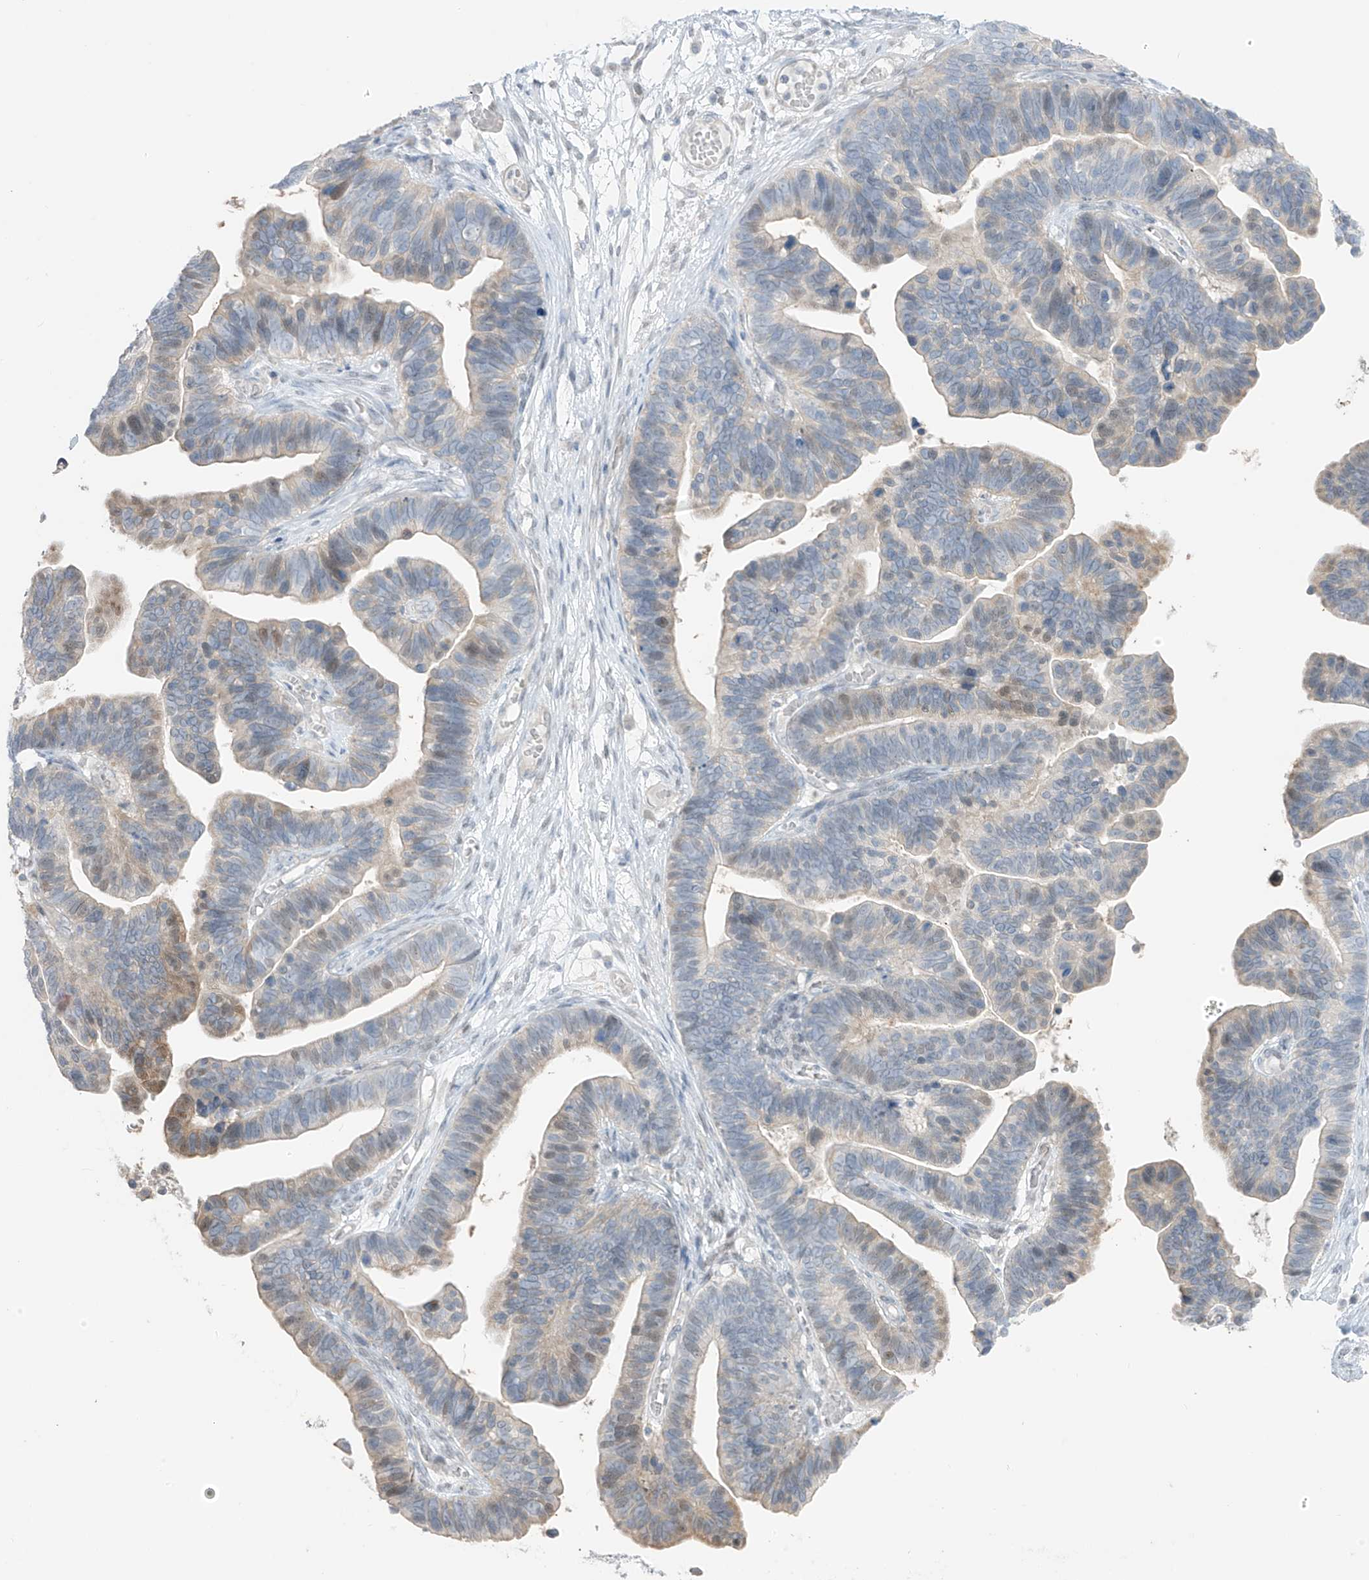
{"staining": {"intensity": "weak", "quantity": "<25%", "location": "cytoplasmic/membranous"}, "tissue": "ovarian cancer", "cell_type": "Tumor cells", "image_type": "cancer", "snomed": [{"axis": "morphology", "description": "Cystadenocarcinoma, serous, NOS"}, {"axis": "topography", "description": "Ovary"}], "caption": "This micrograph is of ovarian serous cystadenocarcinoma stained with immunohistochemistry to label a protein in brown with the nuclei are counter-stained blue. There is no staining in tumor cells.", "gene": "ASPRV1", "patient": {"sex": "female", "age": 56}}